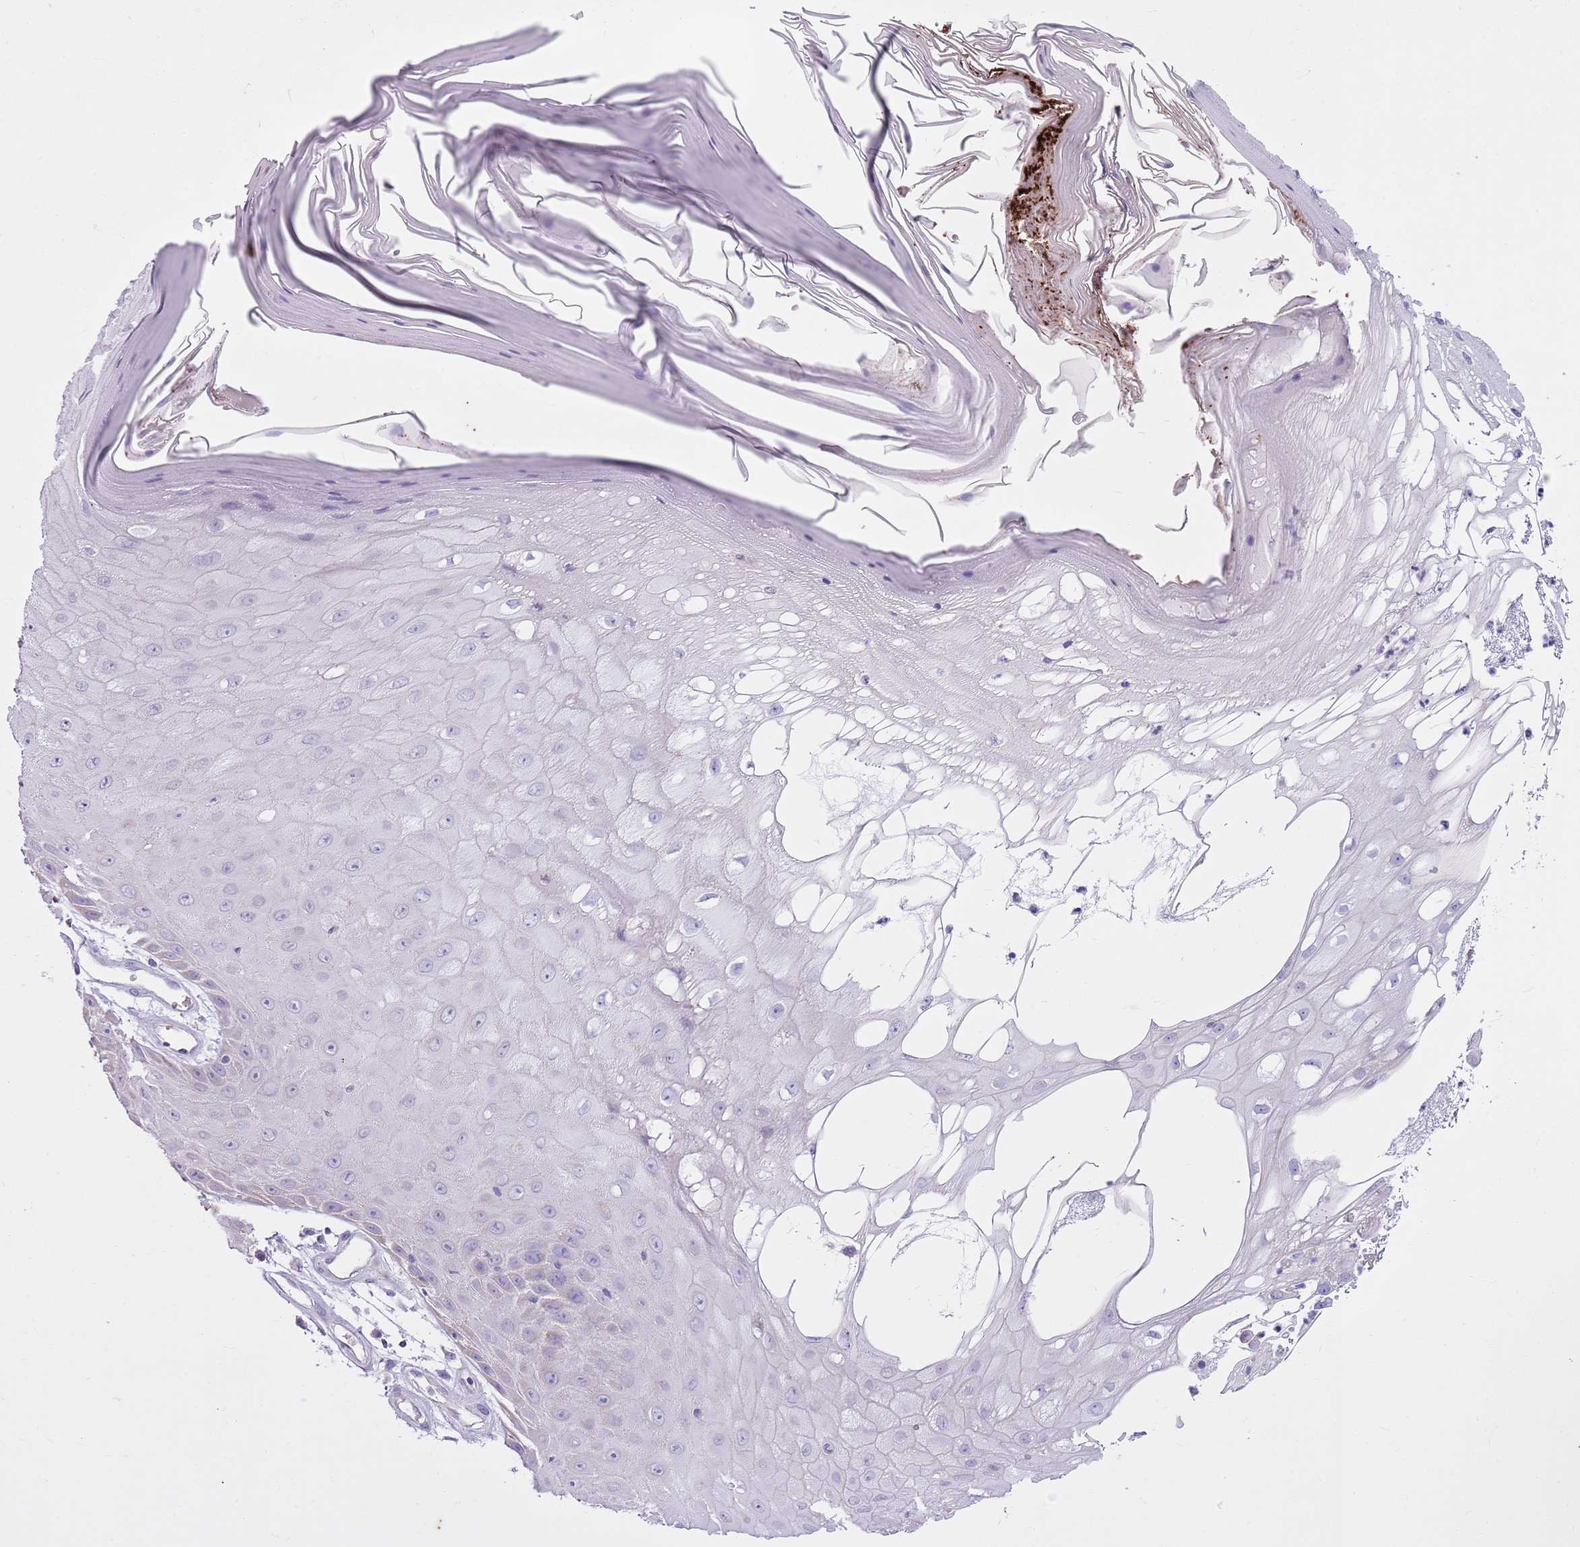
{"staining": {"intensity": "negative", "quantity": "none", "location": "none"}, "tissue": "skin cancer", "cell_type": "Tumor cells", "image_type": "cancer", "snomed": [{"axis": "morphology", "description": "Squamous cell carcinoma, NOS"}, {"axis": "topography", "description": "Skin"}], "caption": "Immunohistochemical staining of skin cancer reveals no significant staining in tumor cells.", "gene": "CNPPD1", "patient": {"sex": "male", "age": 70}}